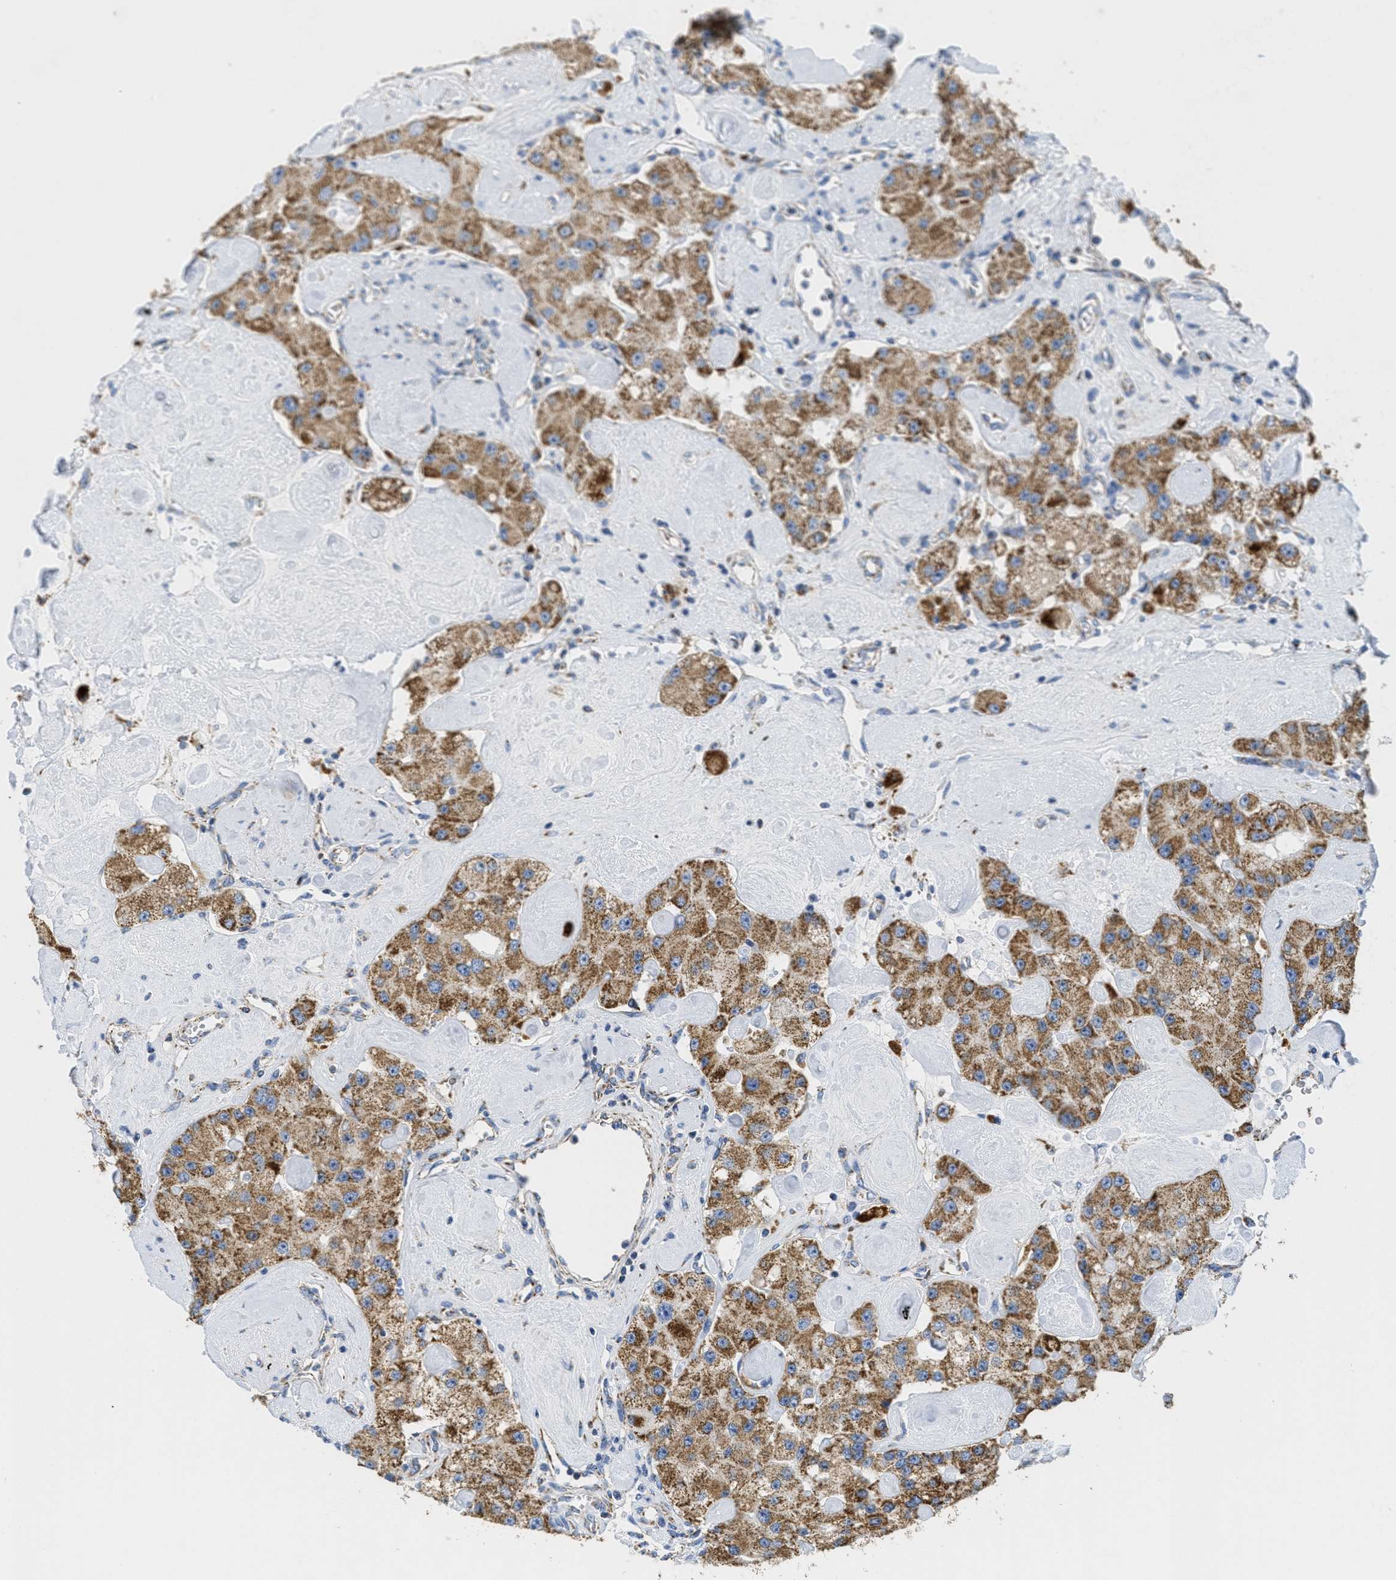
{"staining": {"intensity": "moderate", "quantity": ">75%", "location": "cytoplasmic/membranous"}, "tissue": "carcinoid", "cell_type": "Tumor cells", "image_type": "cancer", "snomed": [{"axis": "morphology", "description": "Carcinoid, malignant, NOS"}, {"axis": "topography", "description": "Pancreas"}], "caption": "A high-resolution micrograph shows immunohistochemistry (IHC) staining of malignant carcinoid, which exhibits moderate cytoplasmic/membranous positivity in about >75% of tumor cells. (DAB (3,3'-diaminobenzidine) IHC with brightfield microscopy, high magnification).", "gene": "KCNJ5", "patient": {"sex": "male", "age": 41}}